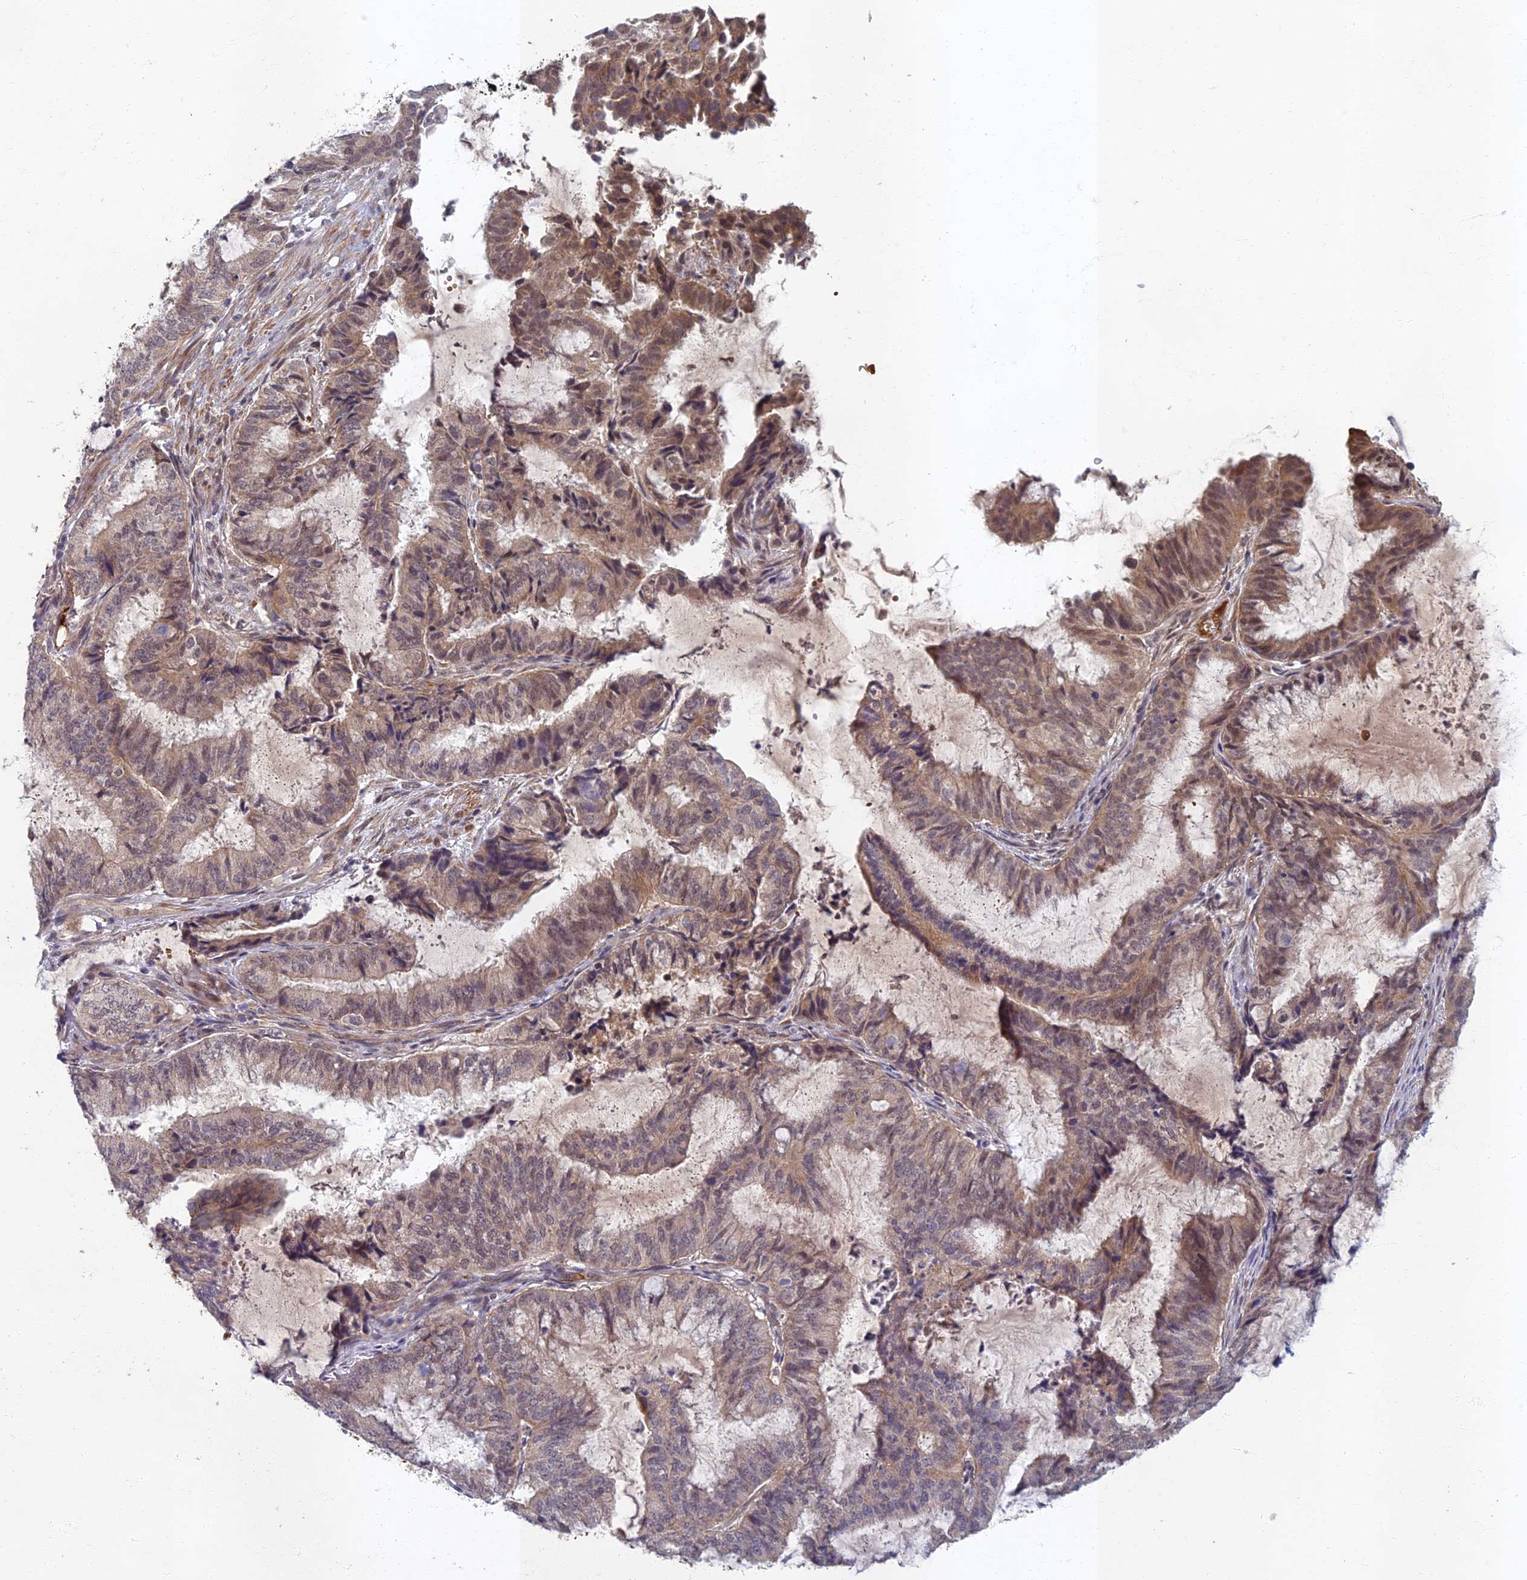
{"staining": {"intensity": "weak", "quantity": "25%-75%", "location": "cytoplasmic/membranous"}, "tissue": "endometrial cancer", "cell_type": "Tumor cells", "image_type": "cancer", "snomed": [{"axis": "morphology", "description": "Adenocarcinoma, NOS"}, {"axis": "topography", "description": "Endometrium"}], "caption": "Immunohistochemistry (IHC) photomicrograph of neoplastic tissue: adenocarcinoma (endometrial) stained using immunohistochemistry reveals low levels of weak protein expression localized specifically in the cytoplasmic/membranous of tumor cells, appearing as a cytoplasmic/membranous brown color.", "gene": "EARS2", "patient": {"sex": "female", "age": 51}}